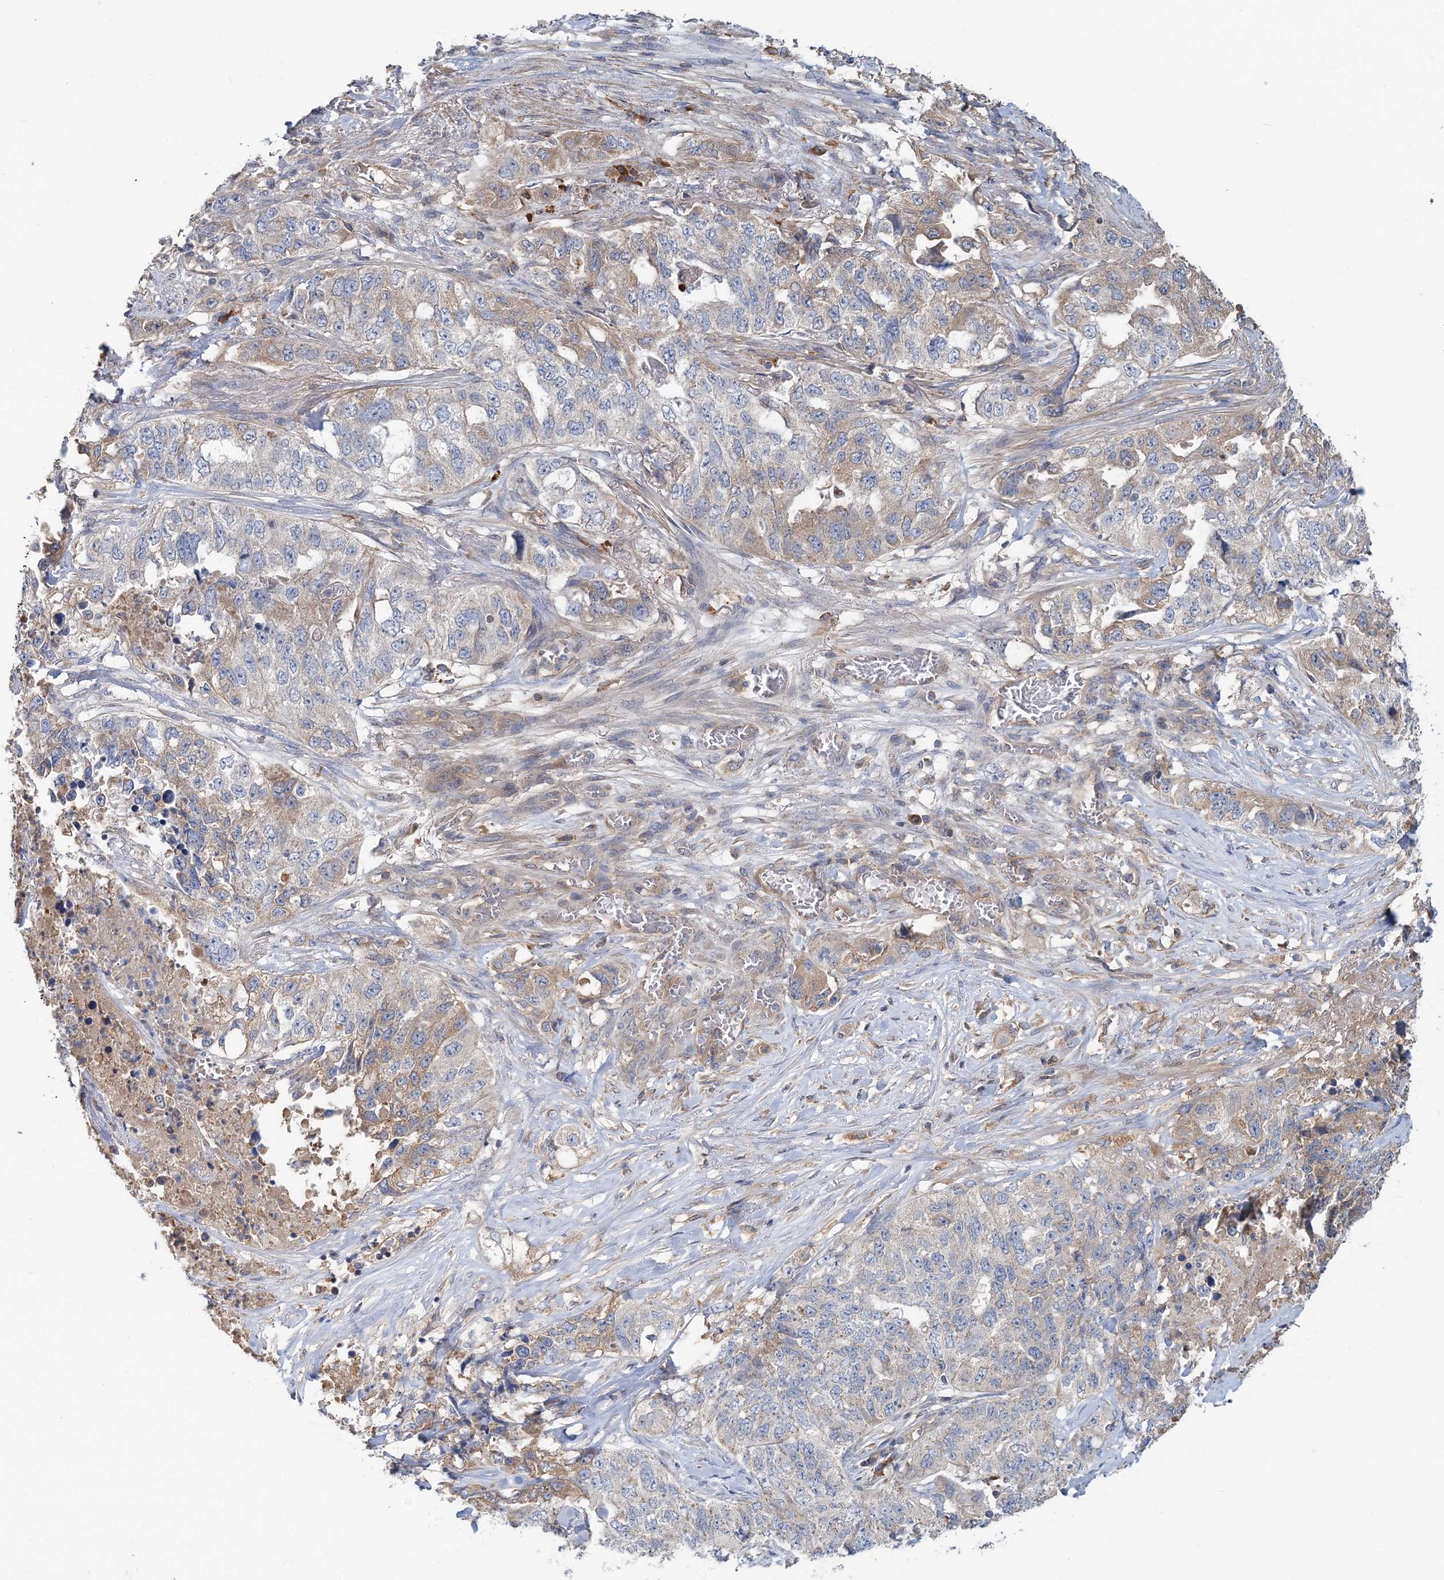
{"staining": {"intensity": "moderate", "quantity": "<25%", "location": "cytoplasmic/membranous"}, "tissue": "lung cancer", "cell_type": "Tumor cells", "image_type": "cancer", "snomed": [{"axis": "morphology", "description": "Adenocarcinoma, NOS"}, {"axis": "topography", "description": "Lung"}], "caption": "High-magnification brightfield microscopy of lung adenocarcinoma stained with DAB (brown) and counterstained with hematoxylin (blue). tumor cells exhibit moderate cytoplasmic/membranous expression is seen in about<25% of cells.", "gene": "RNF25", "patient": {"sex": "female", "age": 51}}